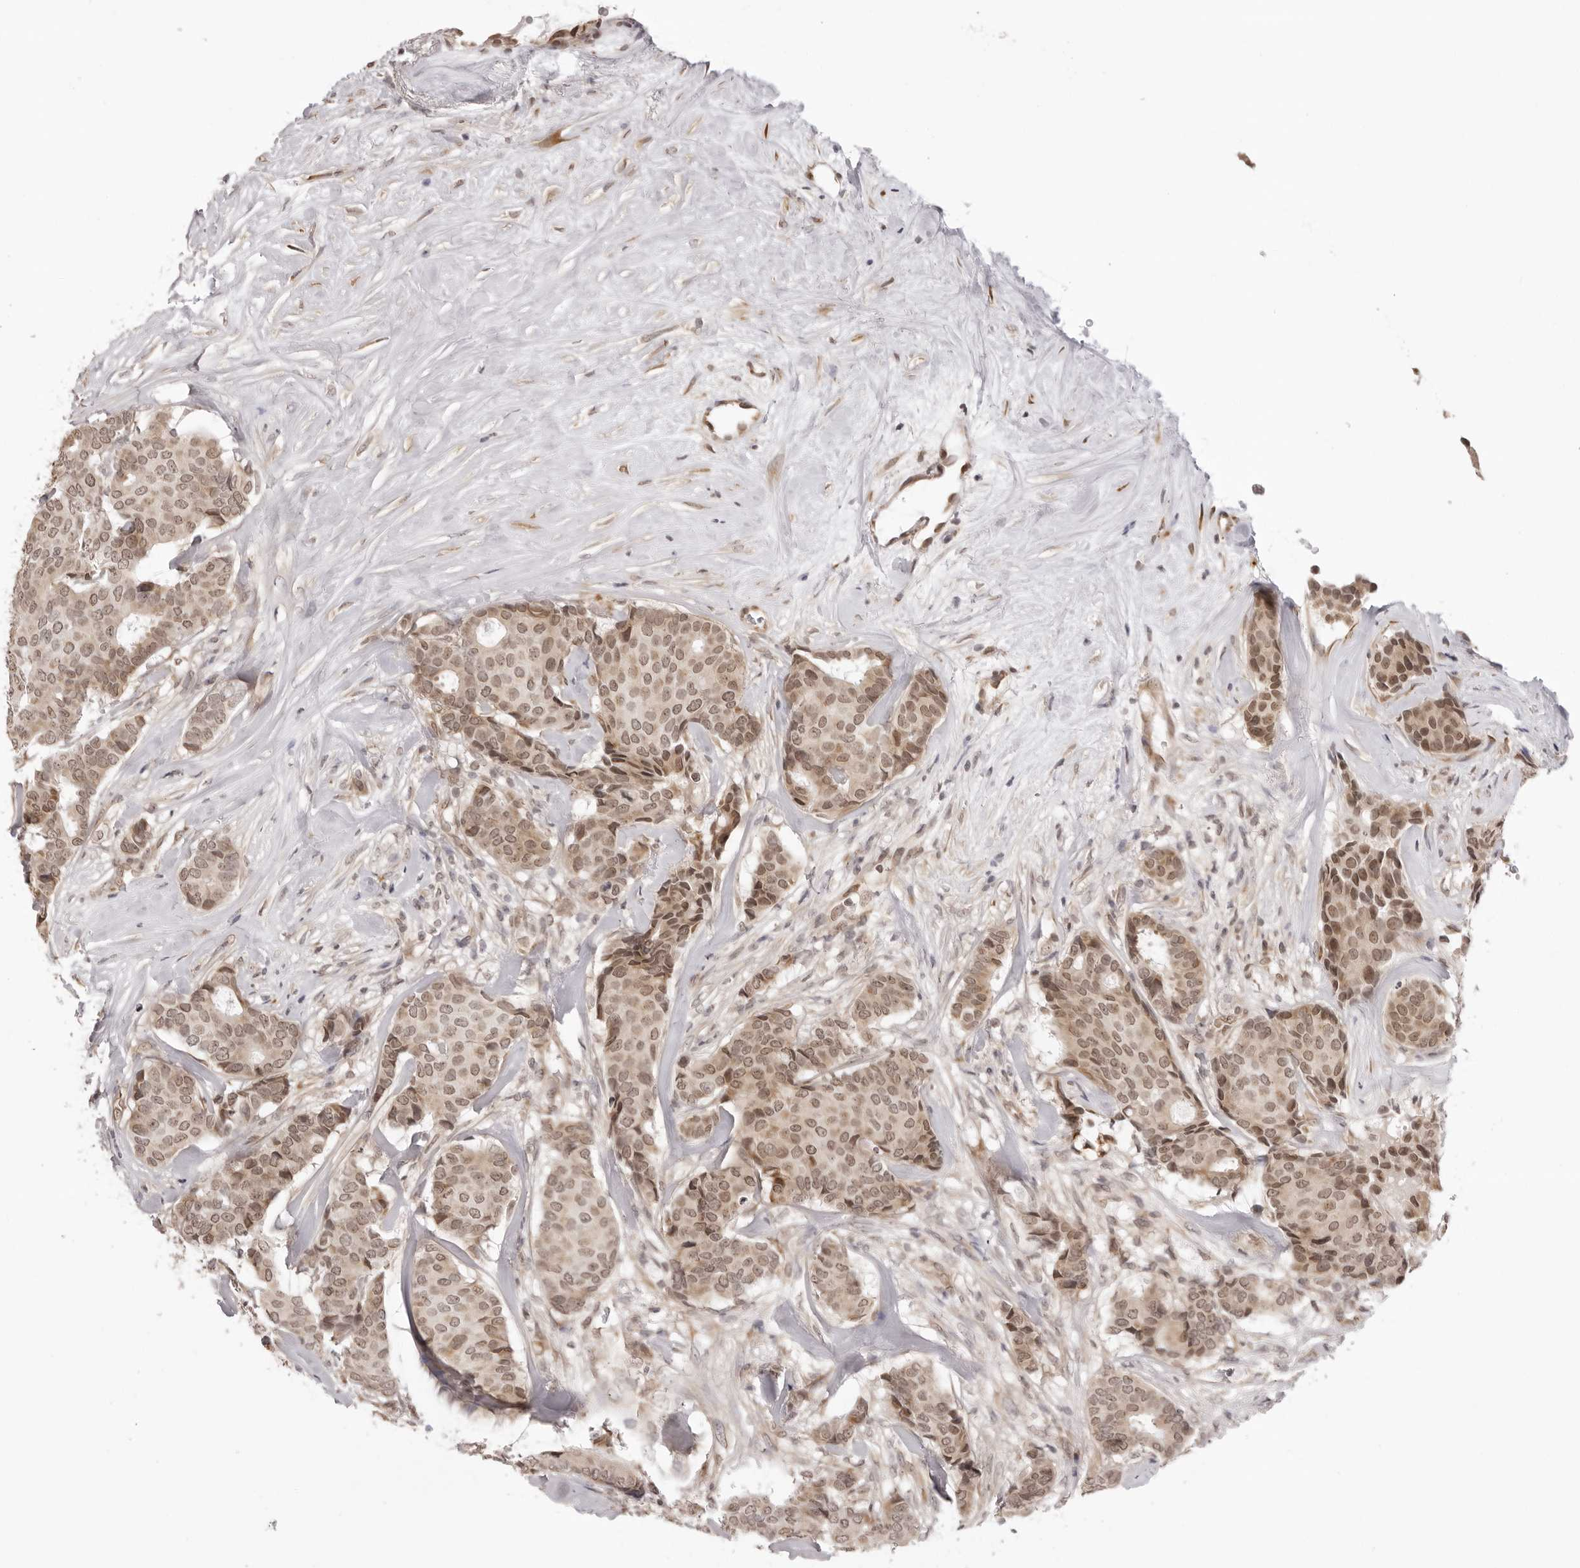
{"staining": {"intensity": "moderate", "quantity": ">75%", "location": "nuclear"}, "tissue": "breast cancer", "cell_type": "Tumor cells", "image_type": "cancer", "snomed": [{"axis": "morphology", "description": "Duct carcinoma"}, {"axis": "topography", "description": "Breast"}], "caption": "Immunohistochemistry (IHC) of breast cancer demonstrates medium levels of moderate nuclear staining in about >75% of tumor cells. (brown staining indicates protein expression, while blue staining denotes nuclei).", "gene": "ZC3H11A", "patient": {"sex": "female", "age": 75}}